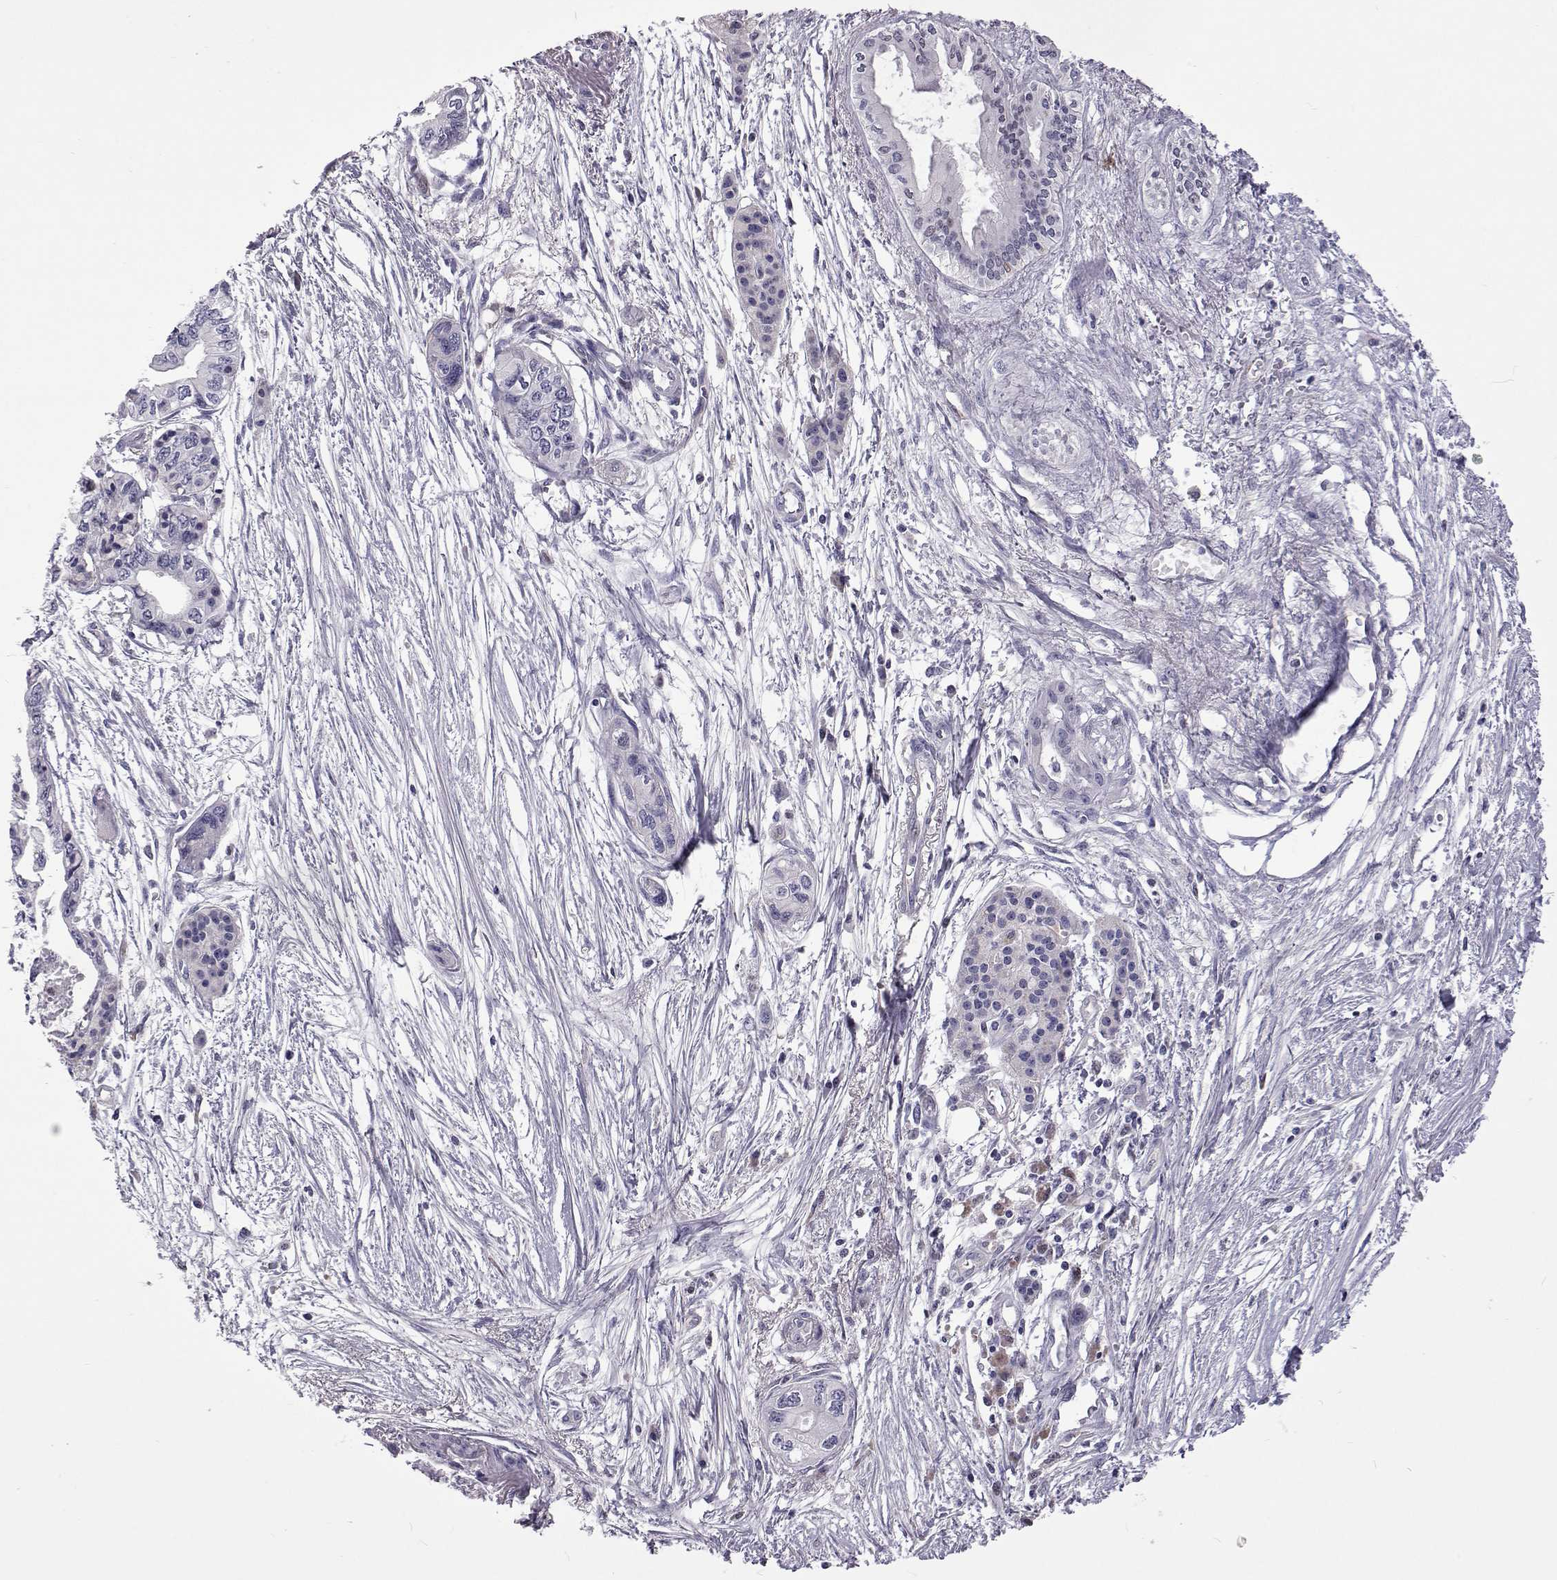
{"staining": {"intensity": "negative", "quantity": "none", "location": "none"}, "tissue": "pancreatic cancer", "cell_type": "Tumor cells", "image_type": "cancer", "snomed": [{"axis": "morphology", "description": "Adenocarcinoma, NOS"}, {"axis": "topography", "description": "Pancreas"}], "caption": "High magnification brightfield microscopy of pancreatic cancer (adenocarcinoma) stained with DAB (brown) and counterstained with hematoxylin (blue): tumor cells show no significant expression. The staining was performed using DAB to visualize the protein expression in brown, while the nuclei were stained in blue with hematoxylin (Magnification: 20x).", "gene": "TCF15", "patient": {"sex": "female", "age": 76}}